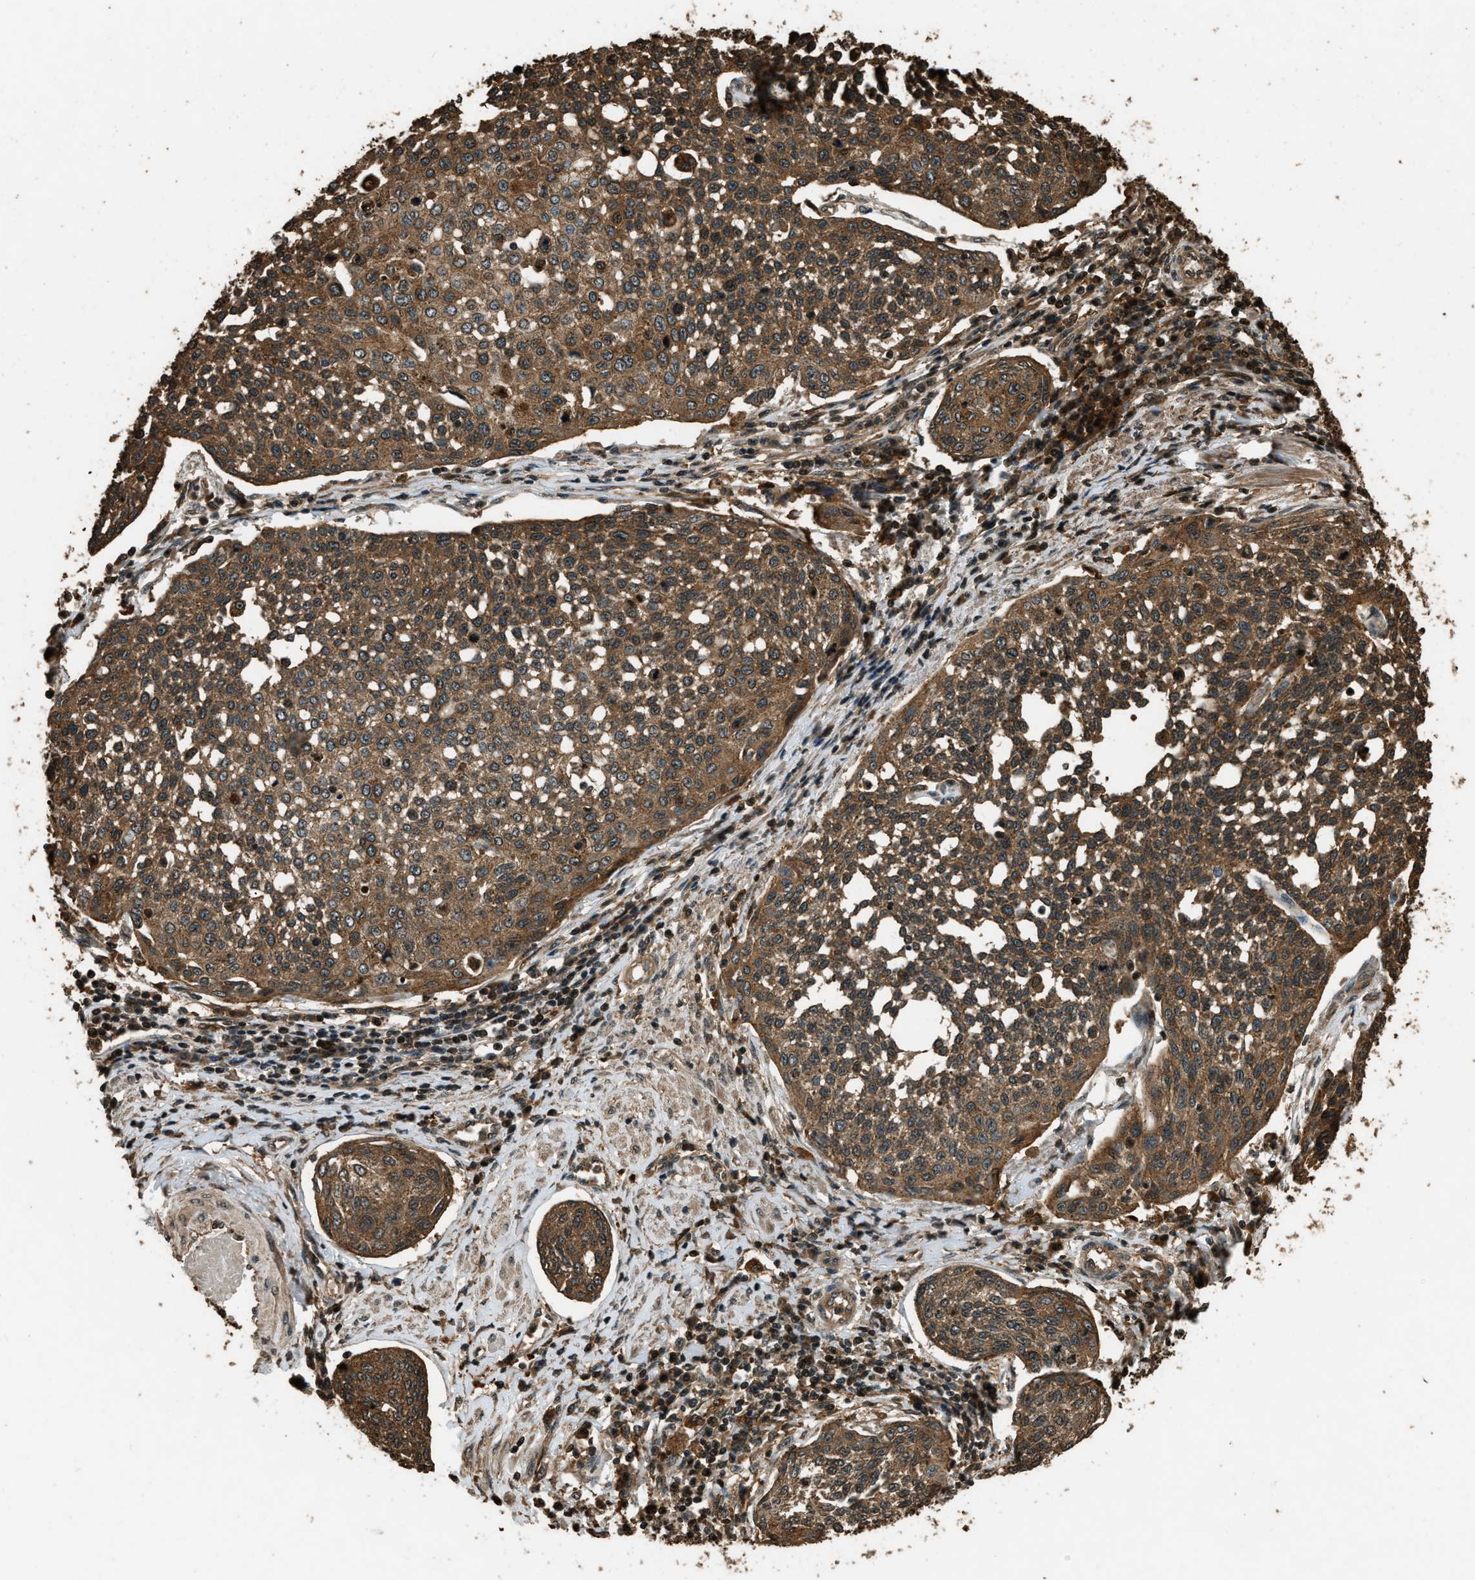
{"staining": {"intensity": "moderate", "quantity": ">75%", "location": "cytoplasmic/membranous"}, "tissue": "cervical cancer", "cell_type": "Tumor cells", "image_type": "cancer", "snomed": [{"axis": "morphology", "description": "Squamous cell carcinoma, NOS"}, {"axis": "topography", "description": "Cervix"}], "caption": "This photomicrograph displays immunohistochemistry (IHC) staining of cervical squamous cell carcinoma, with medium moderate cytoplasmic/membranous expression in about >75% of tumor cells.", "gene": "RAP2A", "patient": {"sex": "female", "age": 34}}